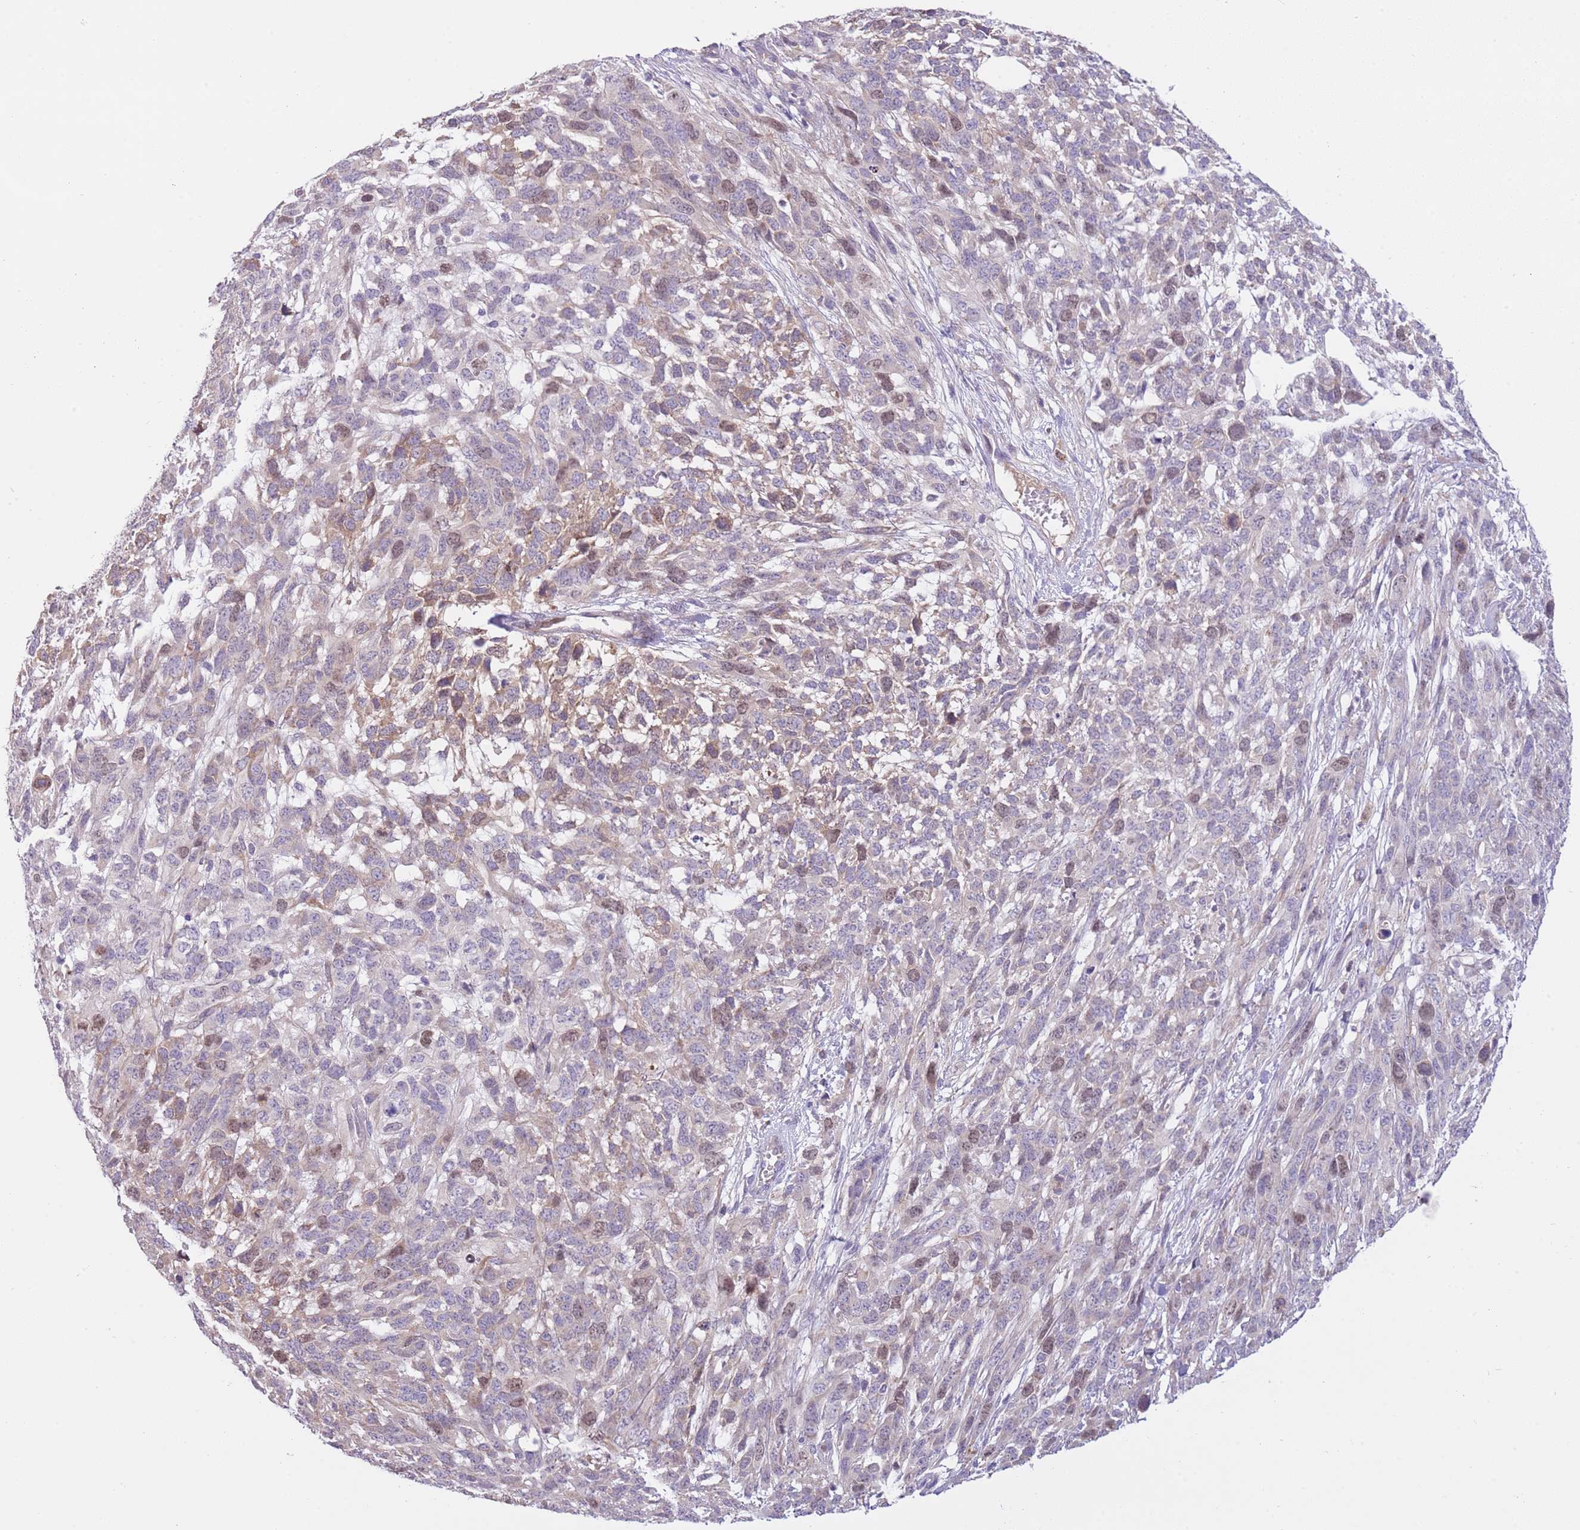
{"staining": {"intensity": "moderate", "quantity": "<25%", "location": "nuclear"}, "tissue": "melanoma", "cell_type": "Tumor cells", "image_type": "cancer", "snomed": [{"axis": "morphology", "description": "Normal morphology"}, {"axis": "morphology", "description": "Malignant melanoma, NOS"}, {"axis": "topography", "description": "Skin"}], "caption": "IHC (DAB) staining of melanoma displays moderate nuclear protein expression in about <25% of tumor cells. The staining is performed using DAB brown chromogen to label protein expression. The nuclei are counter-stained blue using hematoxylin.", "gene": "FBRSL1", "patient": {"sex": "female", "age": 72}}